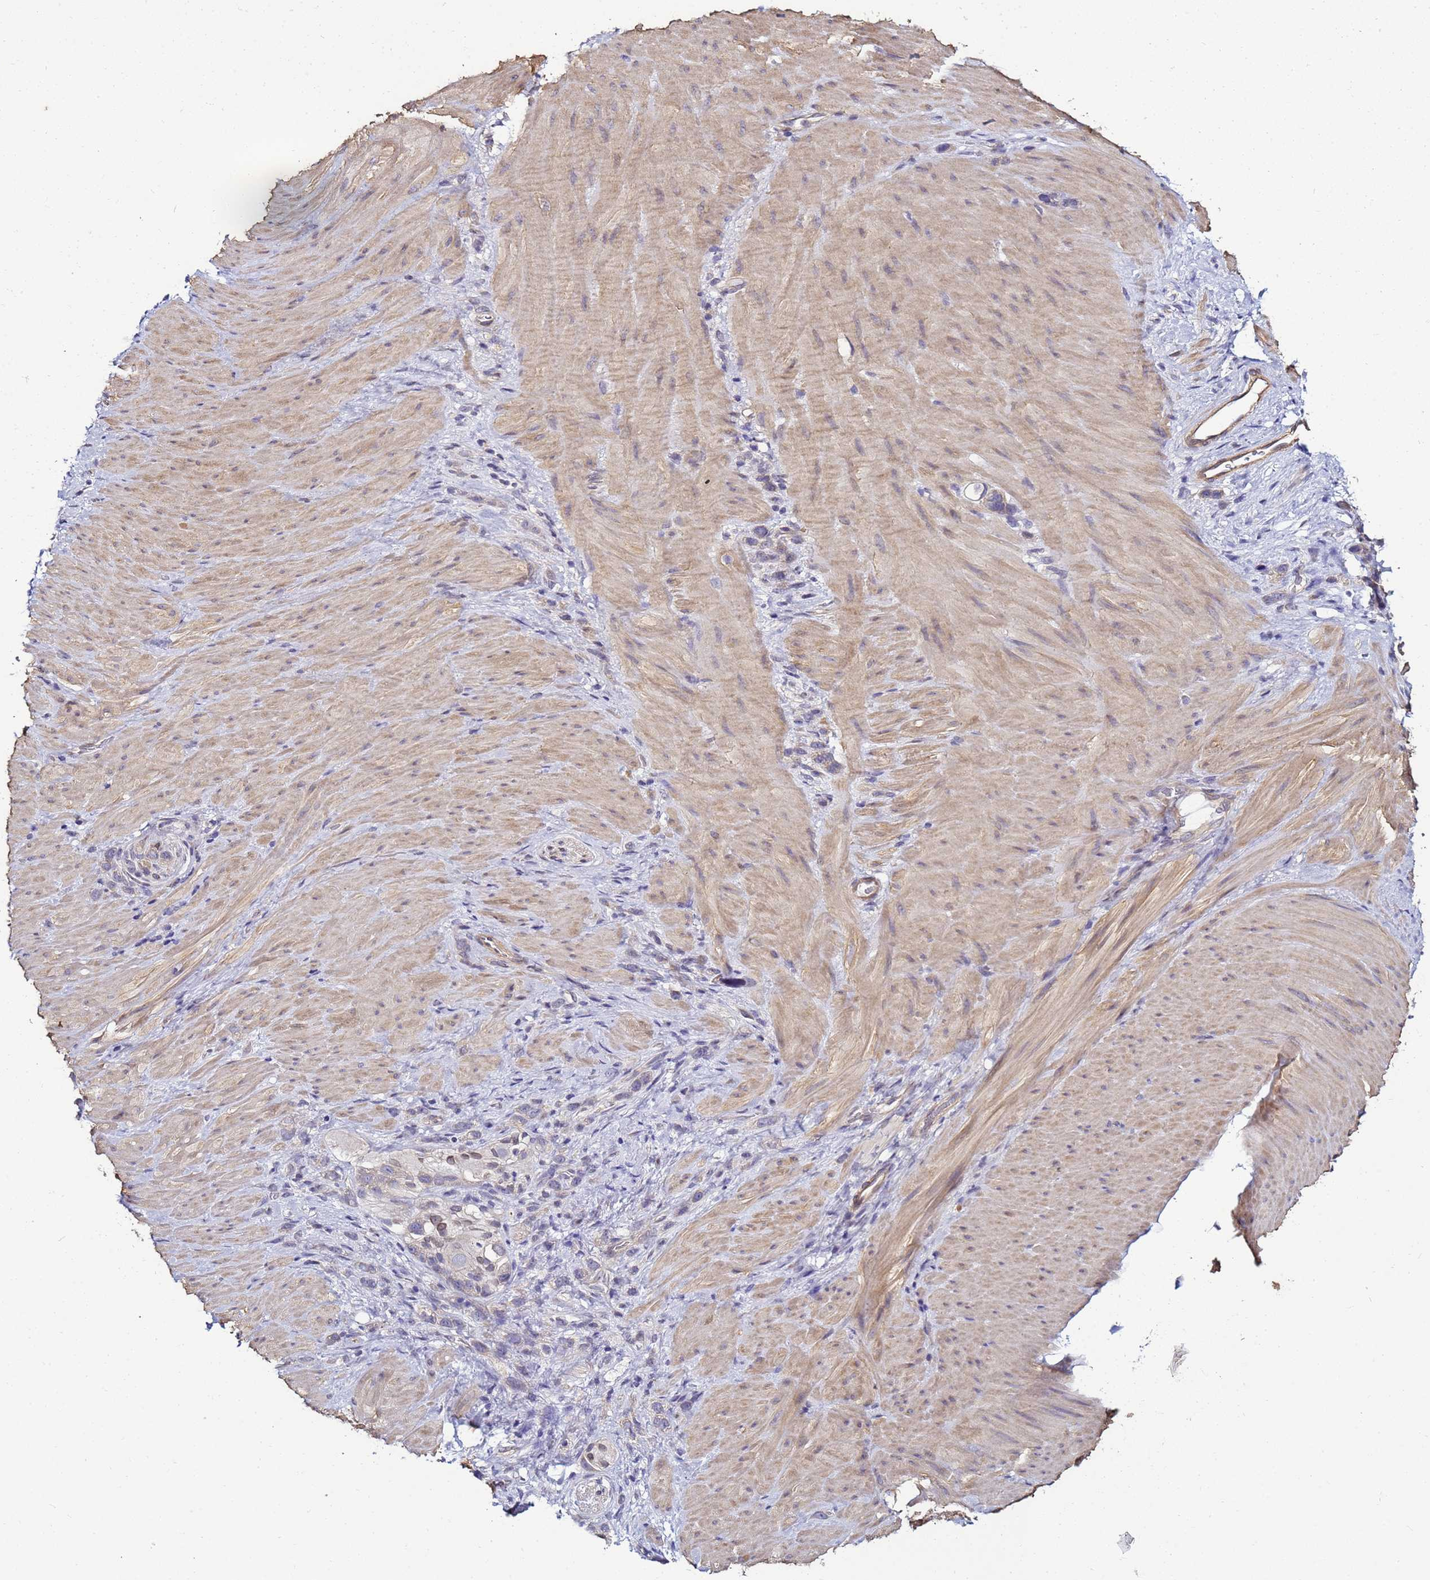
{"staining": {"intensity": "weak", "quantity": "<25%", "location": "cytoplasmic/membranous"}, "tissue": "stomach cancer", "cell_type": "Tumor cells", "image_type": "cancer", "snomed": [{"axis": "morphology", "description": "Adenocarcinoma, NOS"}, {"axis": "topography", "description": "Stomach"}], "caption": "Adenocarcinoma (stomach) was stained to show a protein in brown. There is no significant expression in tumor cells.", "gene": "FAM166B", "patient": {"sex": "female", "age": 65}}